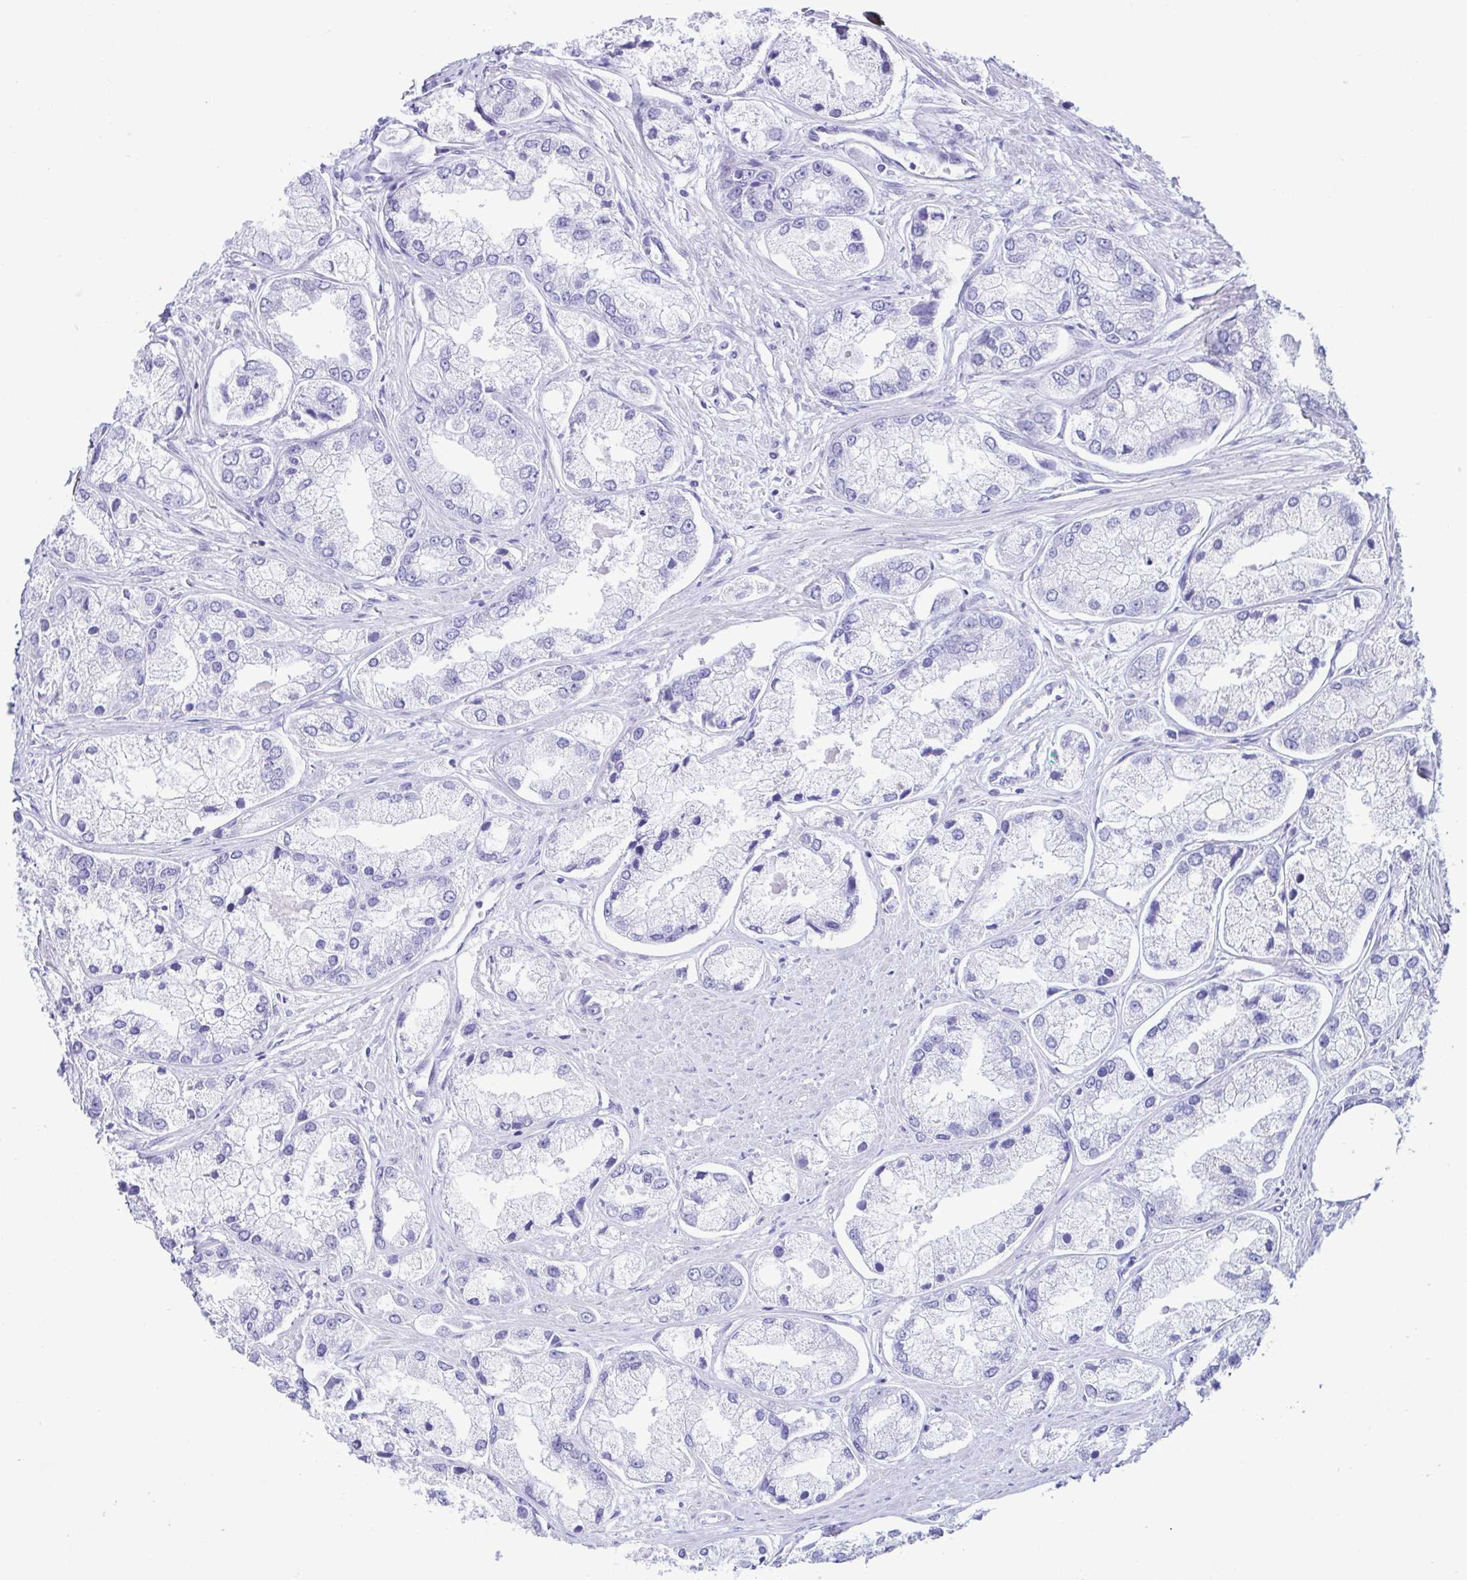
{"staining": {"intensity": "negative", "quantity": "none", "location": "none"}, "tissue": "prostate cancer", "cell_type": "Tumor cells", "image_type": "cancer", "snomed": [{"axis": "morphology", "description": "Adenocarcinoma, Low grade"}, {"axis": "topography", "description": "Prostate"}], "caption": "DAB (3,3'-diaminobenzidine) immunohistochemical staining of prostate cancer shows no significant staining in tumor cells. (DAB (3,3'-diaminobenzidine) immunohistochemistry (IHC) visualized using brightfield microscopy, high magnification).", "gene": "ACTRT3", "patient": {"sex": "male", "age": 69}}